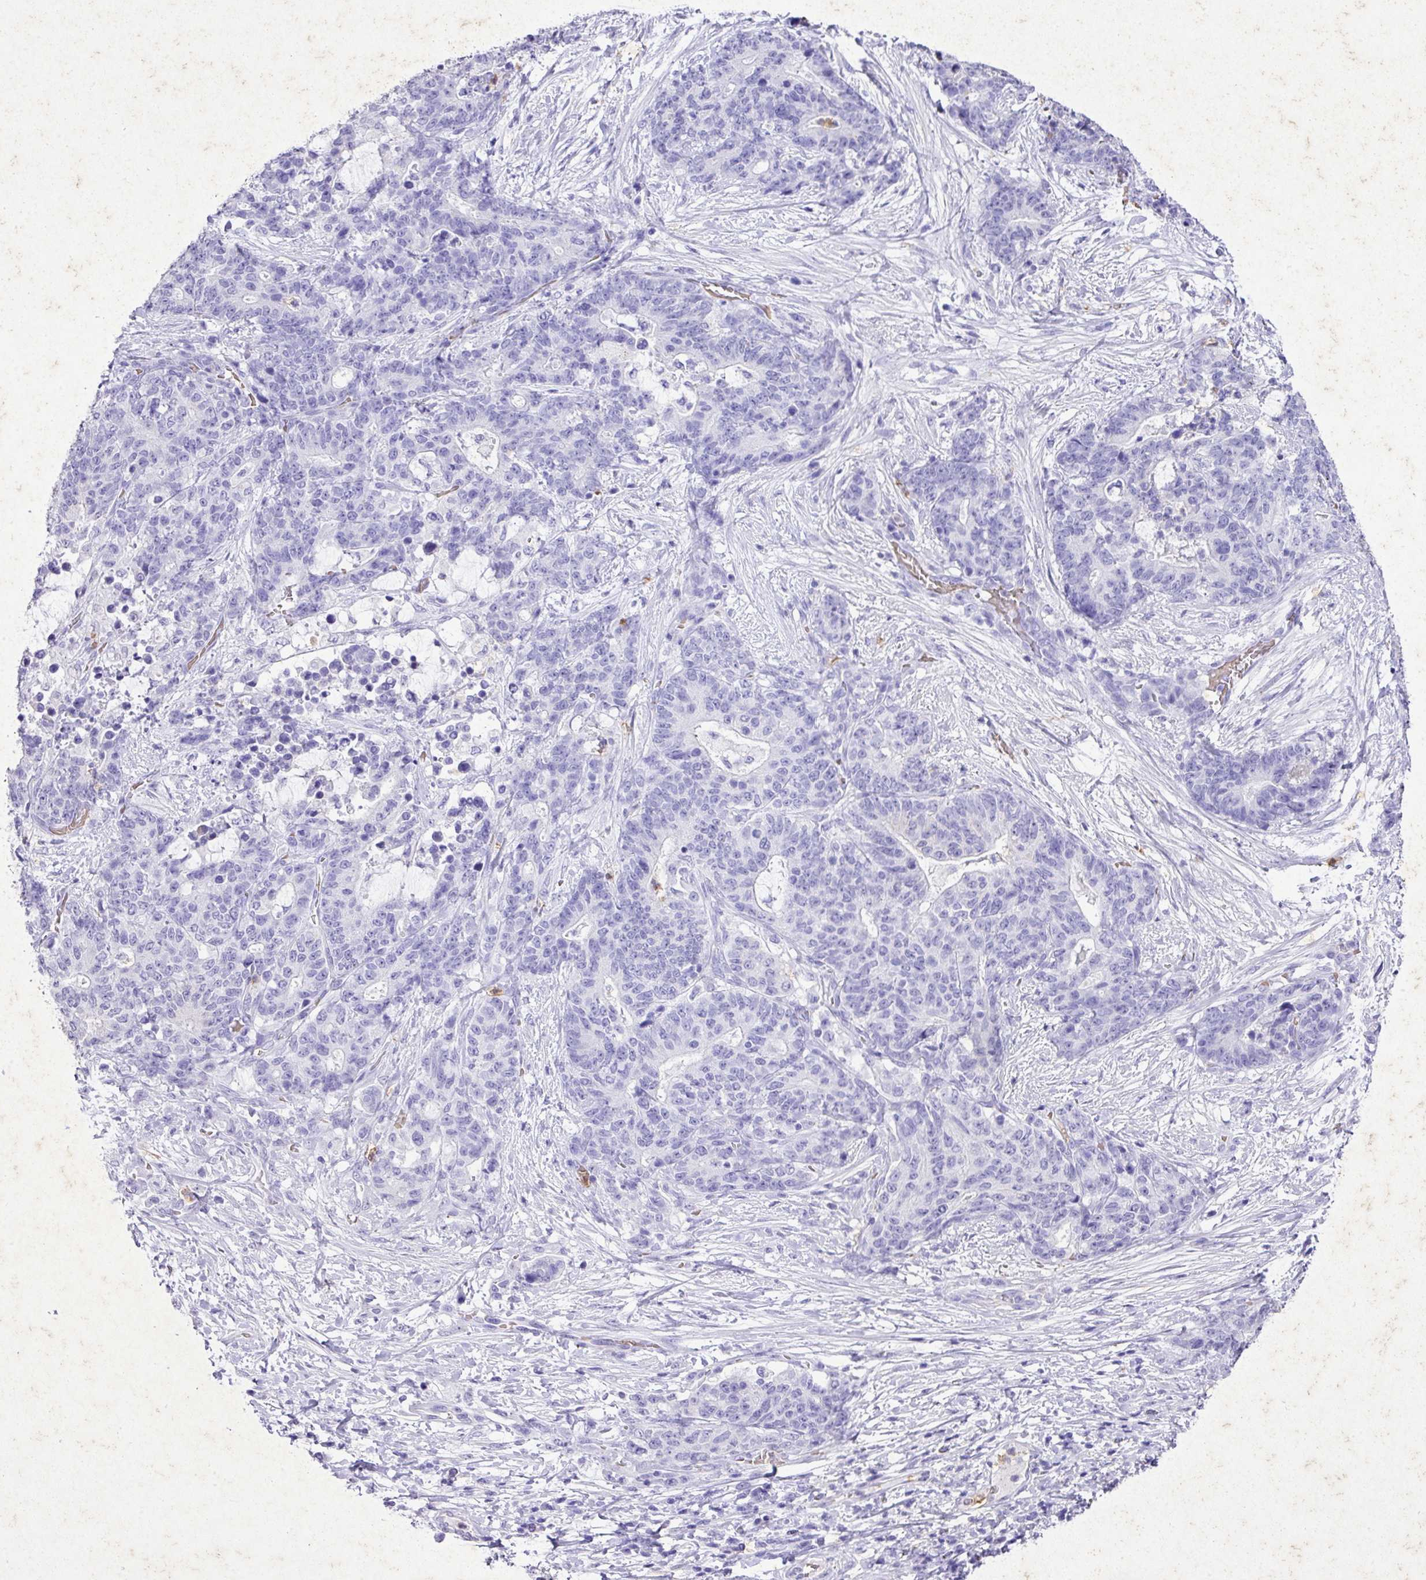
{"staining": {"intensity": "negative", "quantity": "none", "location": "none"}, "tissue": "stomach cancer", "cell_type": "Tumor cells", "image_type": "cancer", "snomed": [{"axis": "morphology", "description": "Normal tissue, NOS"}, {"axis": "morphology", "description": "Adenocarcinoma, NOS"}, {"axis": "topography", "description": "Stomach"}], "caption": "This is an IHC histopathology image of stomach adenocarcinoma. There is no staining in tumor cells.", "gene": "KCNJ11", "patient": {"sex": "female", "age": 64}}